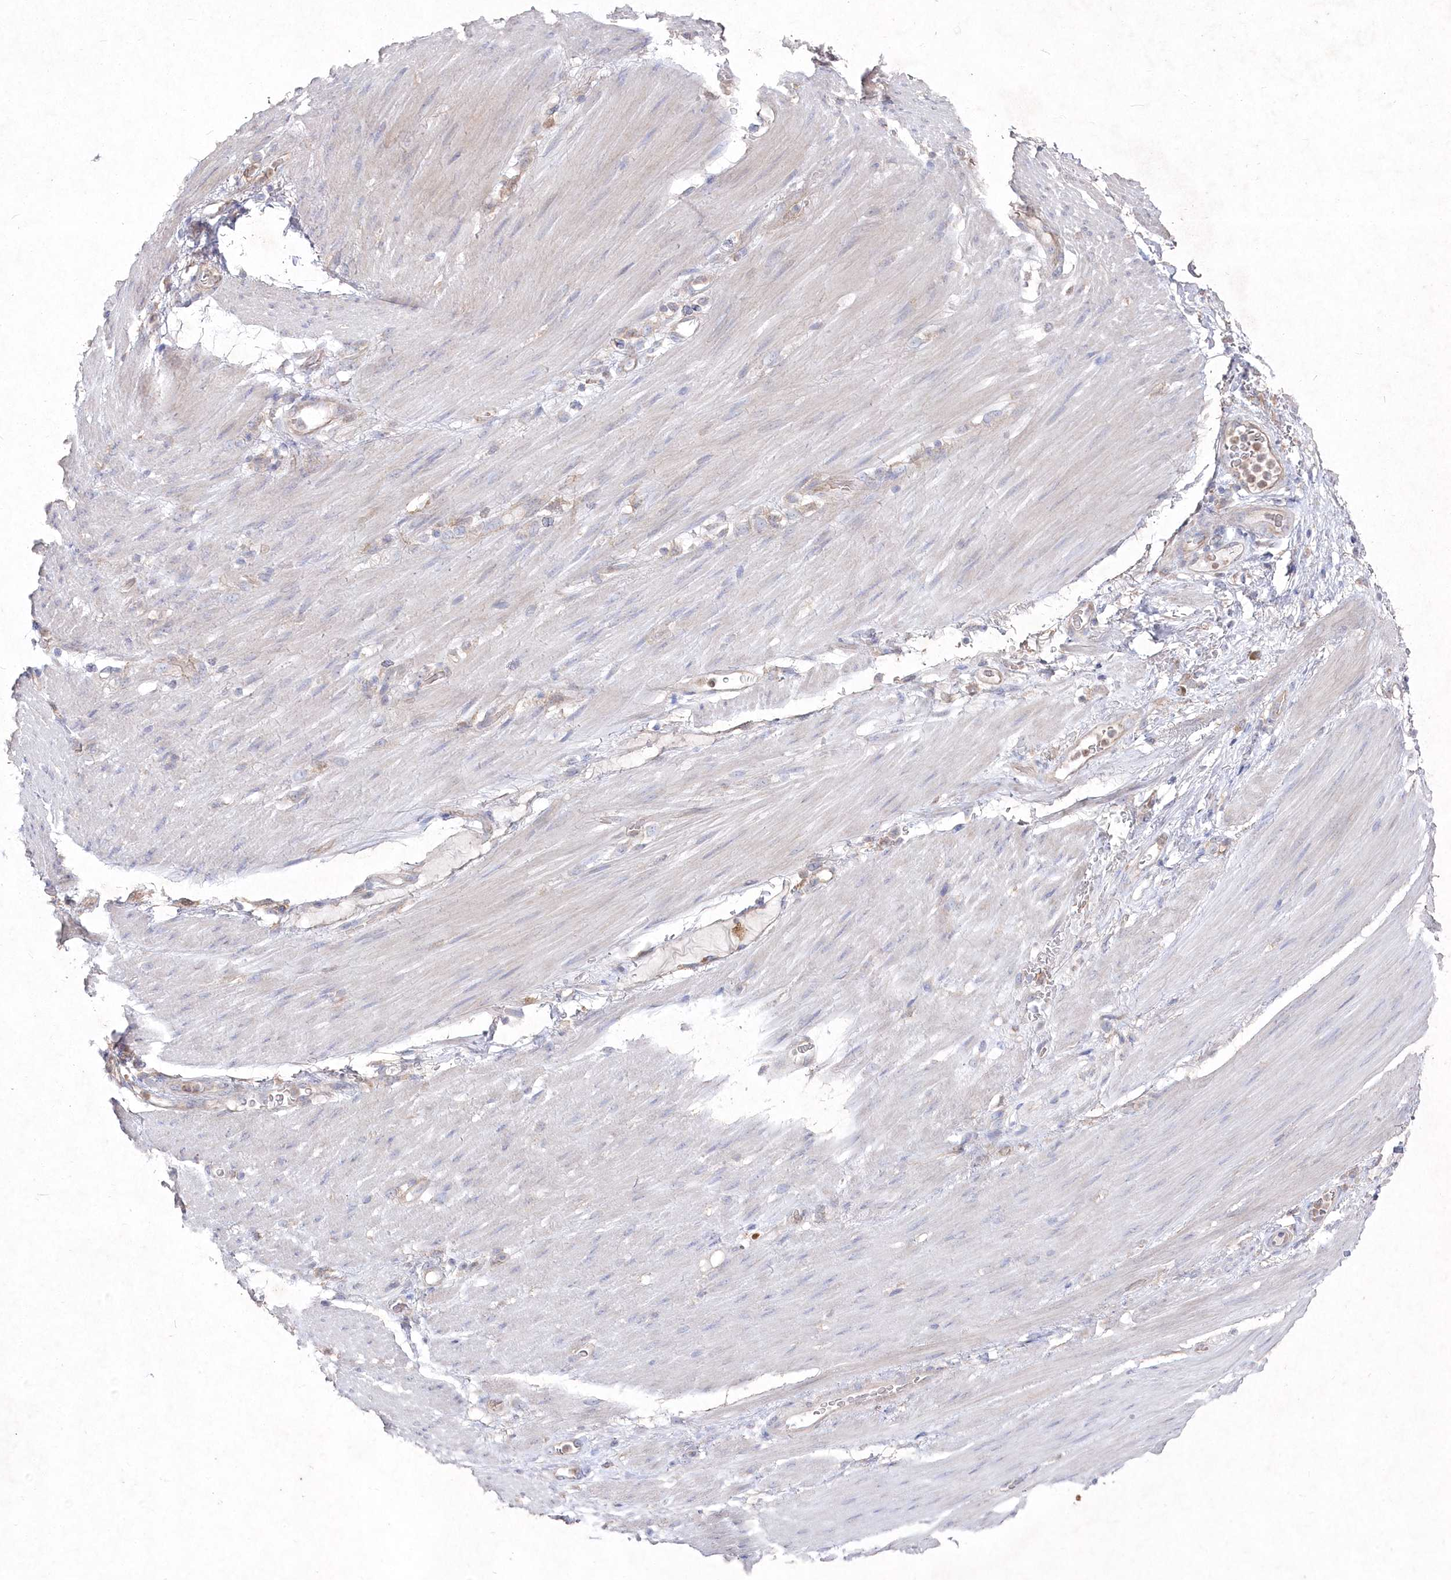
{"staining": {"intensity": "negative", "quantity": "none", "location": "none"}, "tissue": "stomach cancer", "cell_type": "Tumor cells", "image_type": "cancer", "snomed": [{"axis": "morphology", "description": "Adenocarcinoma, NOS"}, {"axis": "topography", "description": "Stomach"}], "caption": "Tumor cells are negative for protein expression in human stomach cancer (adenocarcinoma). Nuclei are stained in blue.", "gene": "TGFBRAP1", "patient": {"sex": "female", "age": 73}}